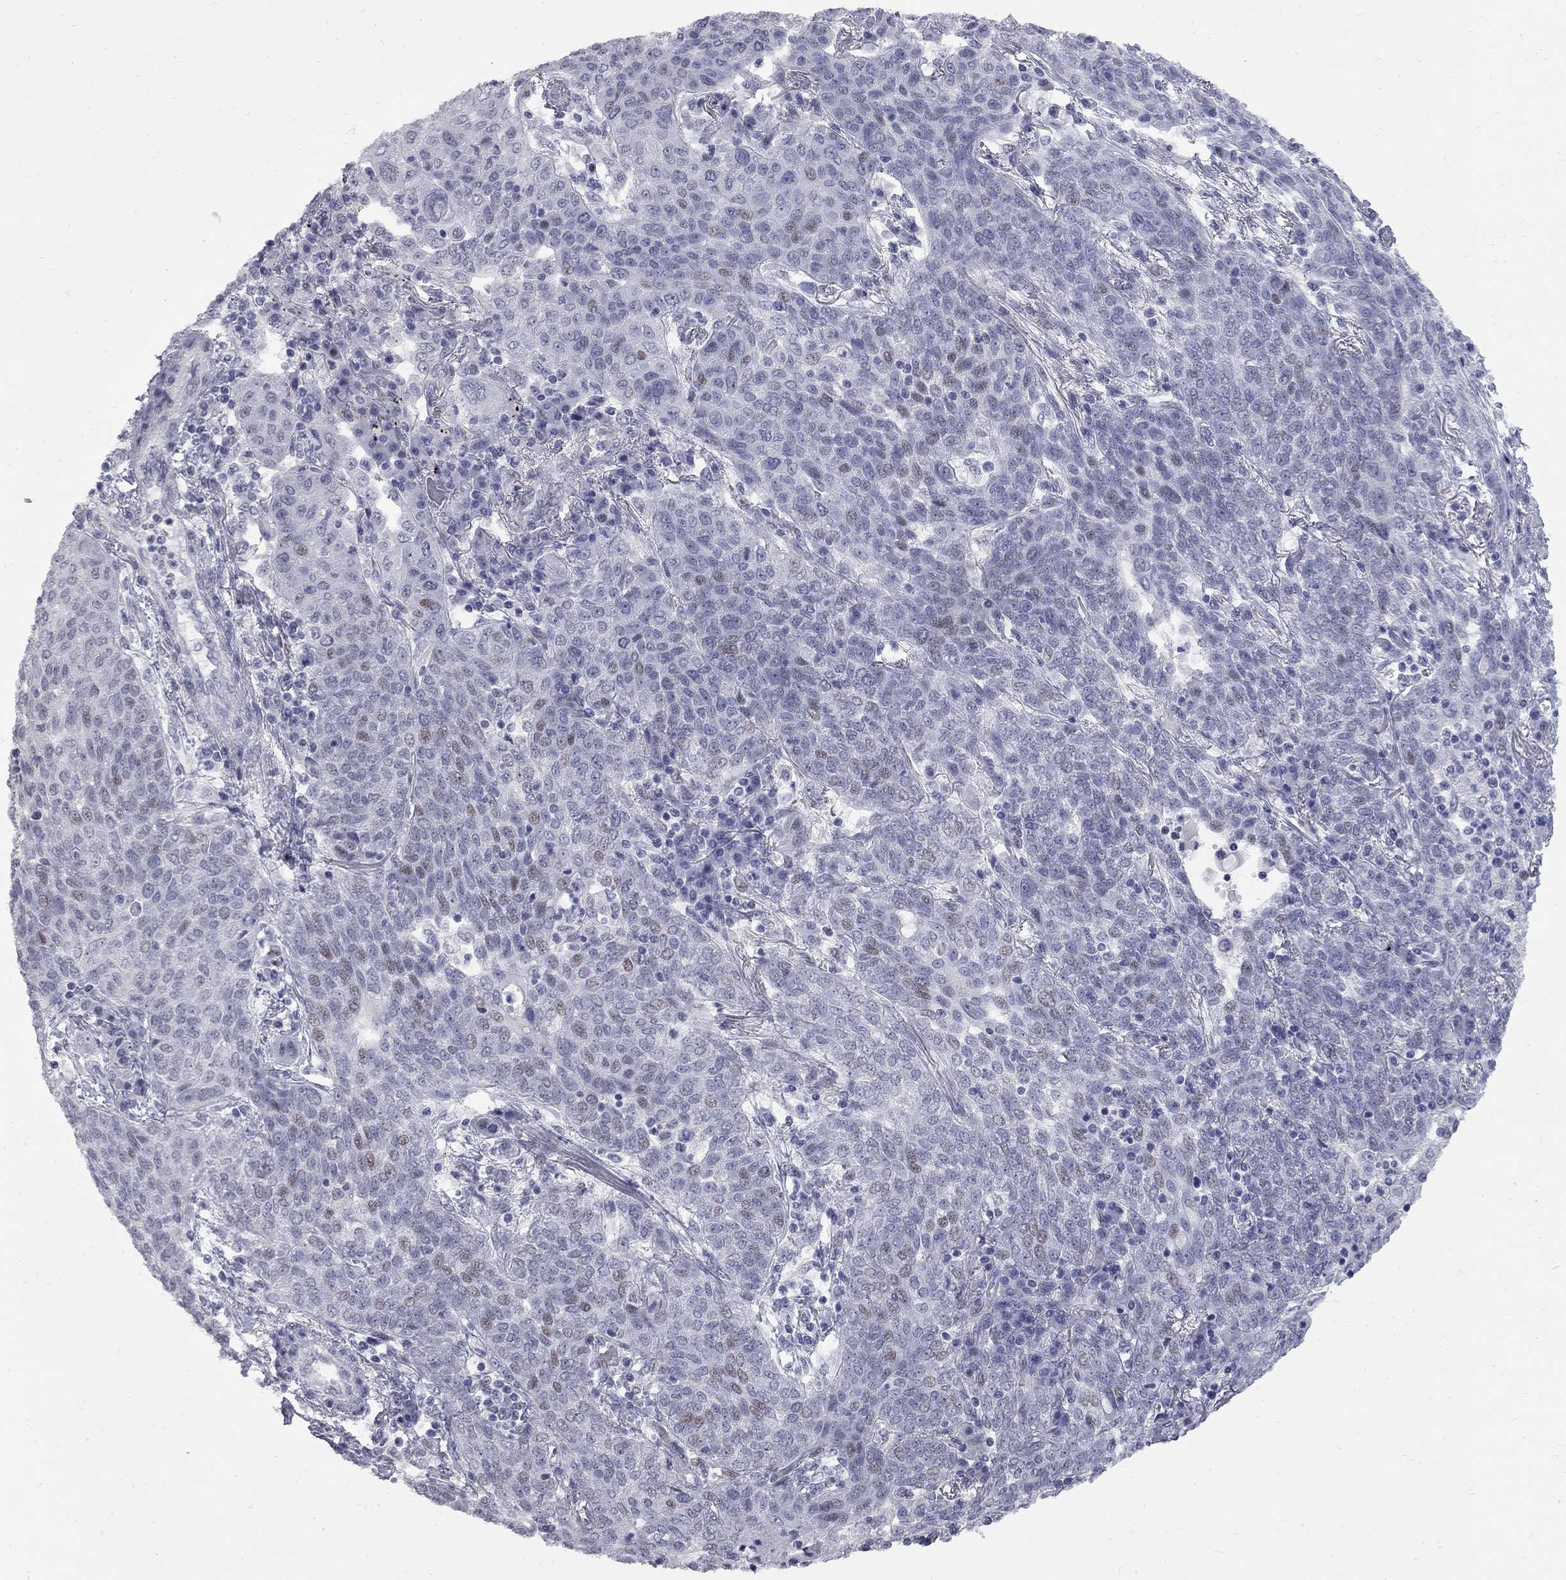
{"staining": {"intensity": "weak", "quantity": "<25%", "location": "nuclear"}, "tissue": "lung cancer", "cell_type": "Tumor cells", "image_type": "cancer", "snomed": [{"axis": "morphology", "description": "Squamous cell carcinoma, NOS"}, {"axis": "topography", "description": "Lung"}], "caption": "Lung cancer was stained to show a protein in brown. There is no significant positivity in tumor cells. Brightfield microscopy of immunohistochemistry stained with DAB (3,3'-diaminobenzidine) (brown) and hematoxylin (blue), captured at high magnification.", "gene": "ZNF154", "patient": {"sex": "female", "age": 70}}